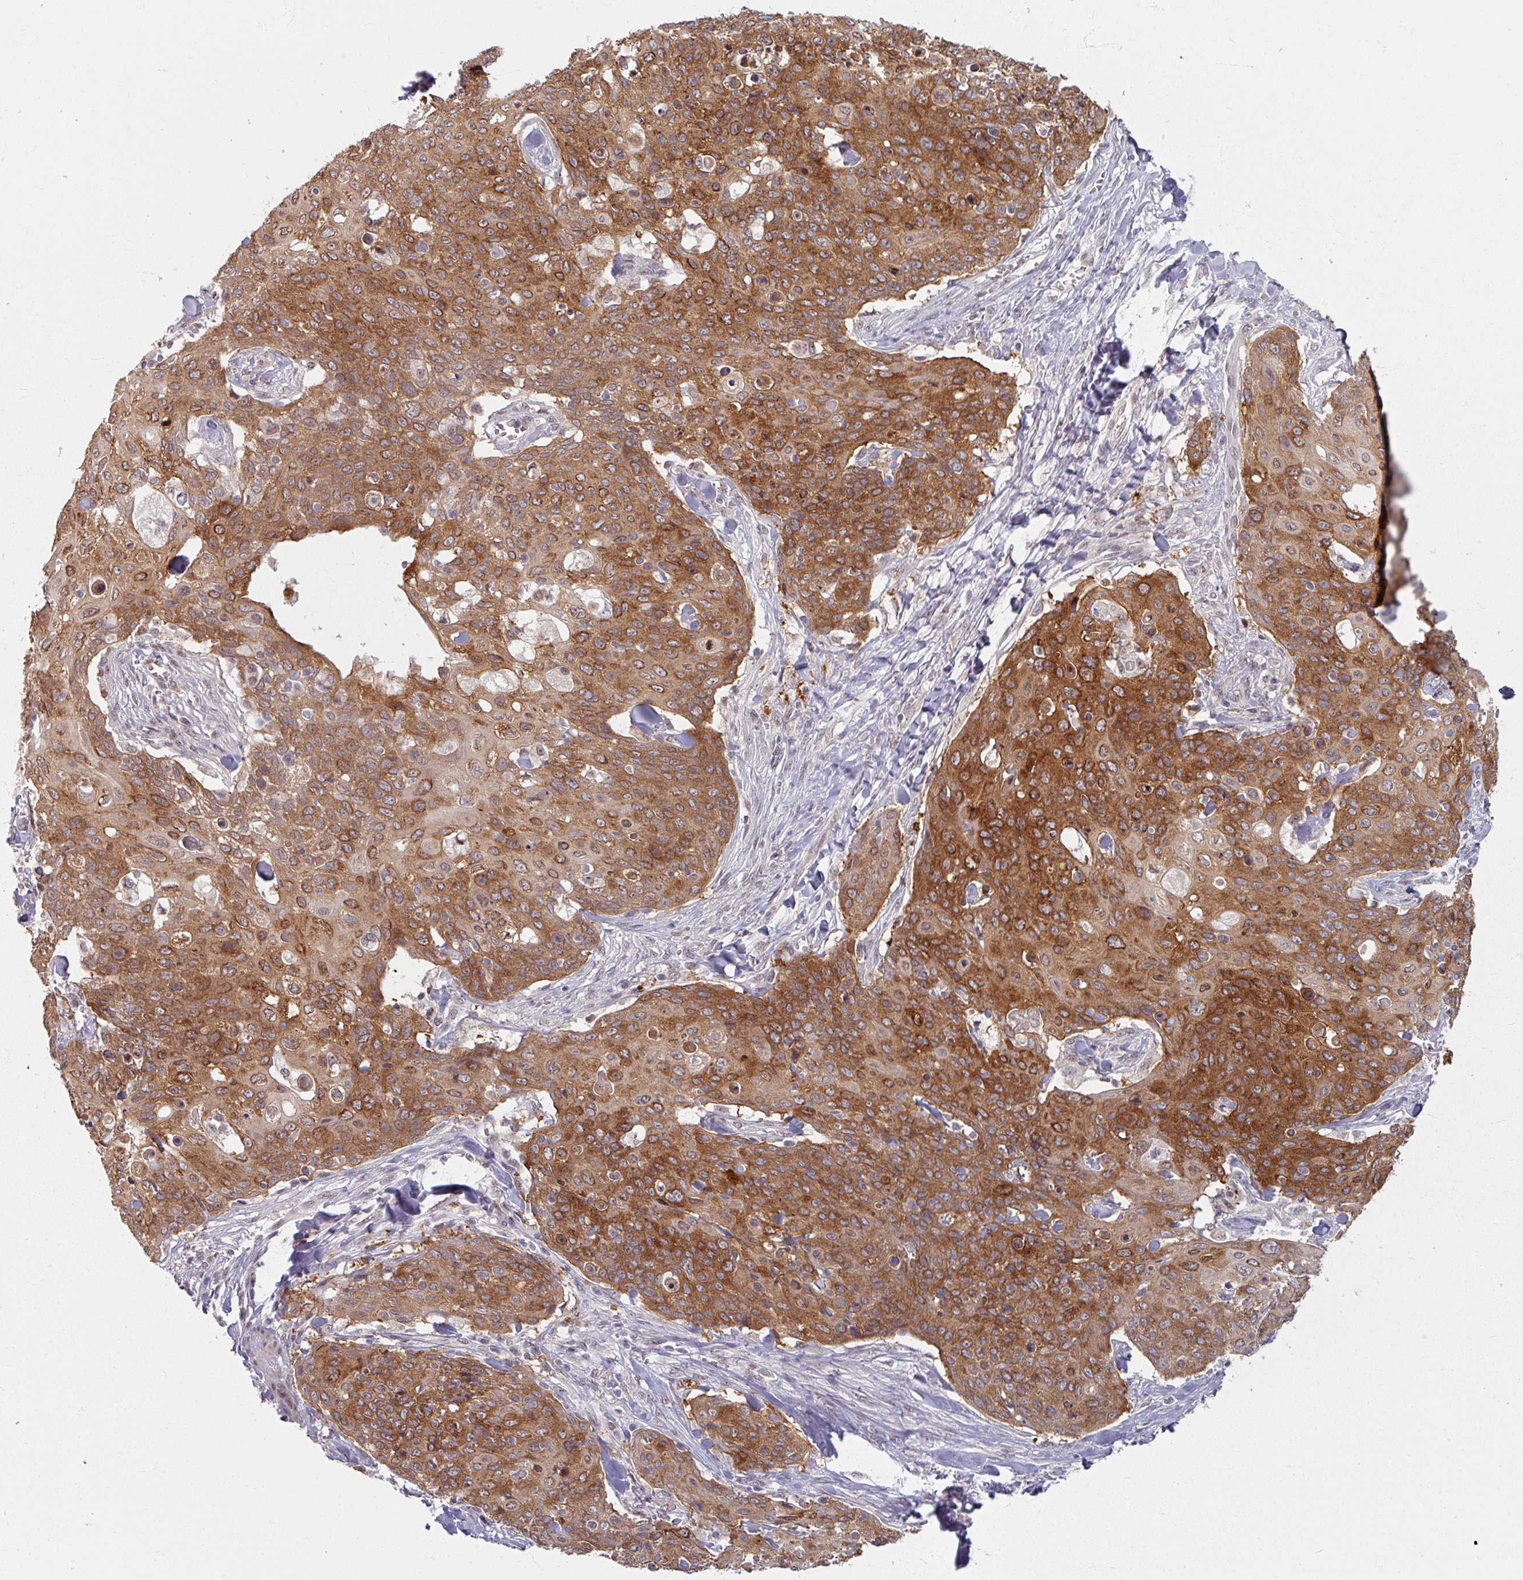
{"staining": {"intensity": "strong", "quantity": ">75%", "location": "cytoplasmic/membranous"}, "tissue": "skin cancer", "cell_type": "Tumor cells", "image_type": "cancer", "snomed": [{"axis": "morphology", "description": "Squamous cell carcinoma, NOS"}, {"axis": "topography", "description": "Skin"}, {"axis": "topography", "description": "Vulva"}], "caption": "Strong cytoplasmic/membranous expression for a protein is present in approximately >75% of tumor cells of skin cancer (squamous cell carcinoma) using immunohistochemistry.", "gene": "KLC3", "patient": {"sex": "female", "age": 85}}